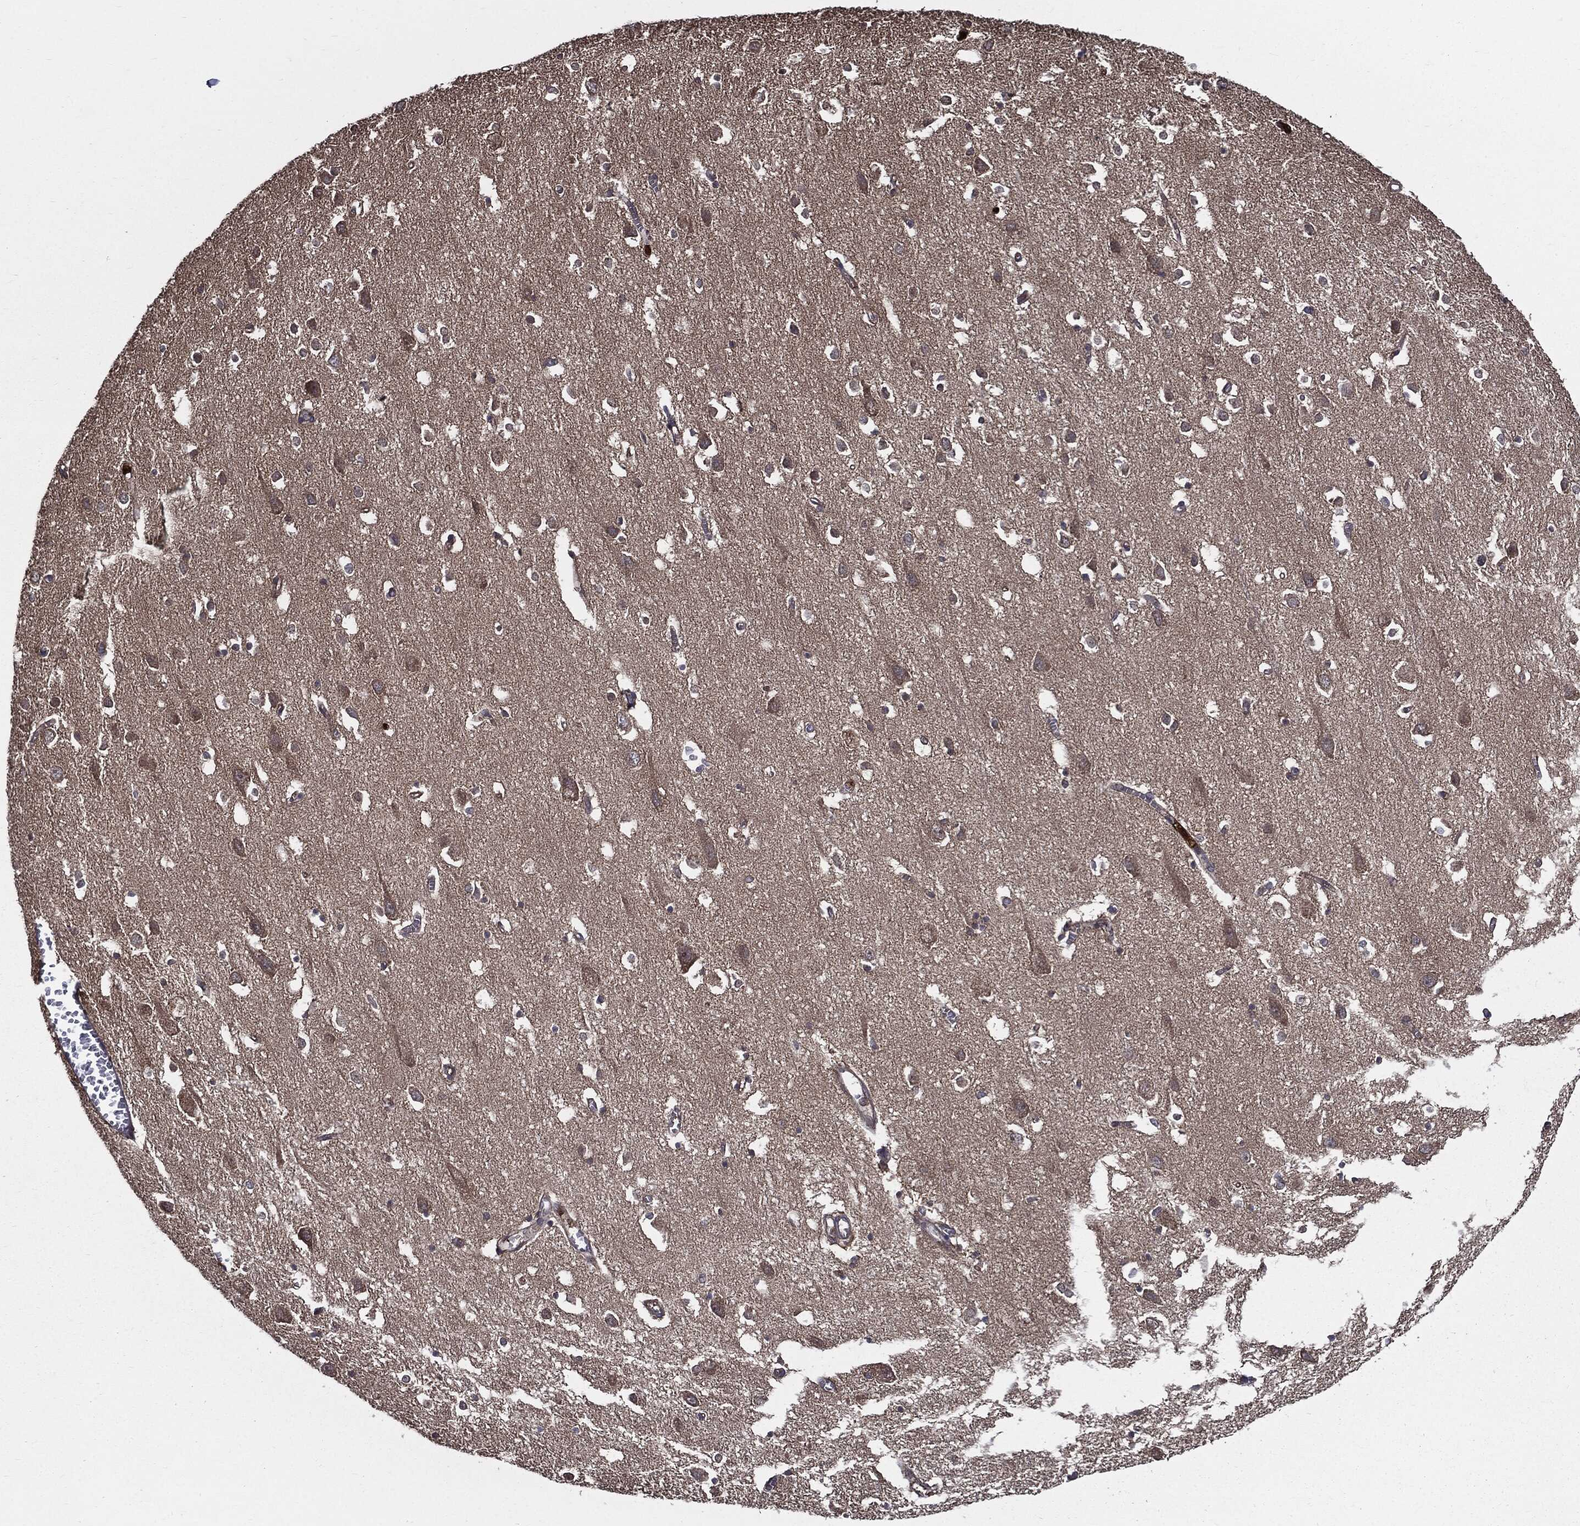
{"staining": {"intensity": "negative", "quantity": "none", "location": "none"}, "tissue": "cerebral cortex", "cell_type": "Endothelial cells", "image_type": "normal", "snomed": [{"axis": "morphology", "description": "Normal tissue, NOS"}, {"axis": "topography", "description": "Cerebral cortex"}], "caption": "A high-resolution histopathology image shows immunohistochemistry staining of normal cerebral cortex, which shows no significant staining in endothelial cells.", "gene": "PDCD6IP", "patient": {"sex": "male", "age": 70}}